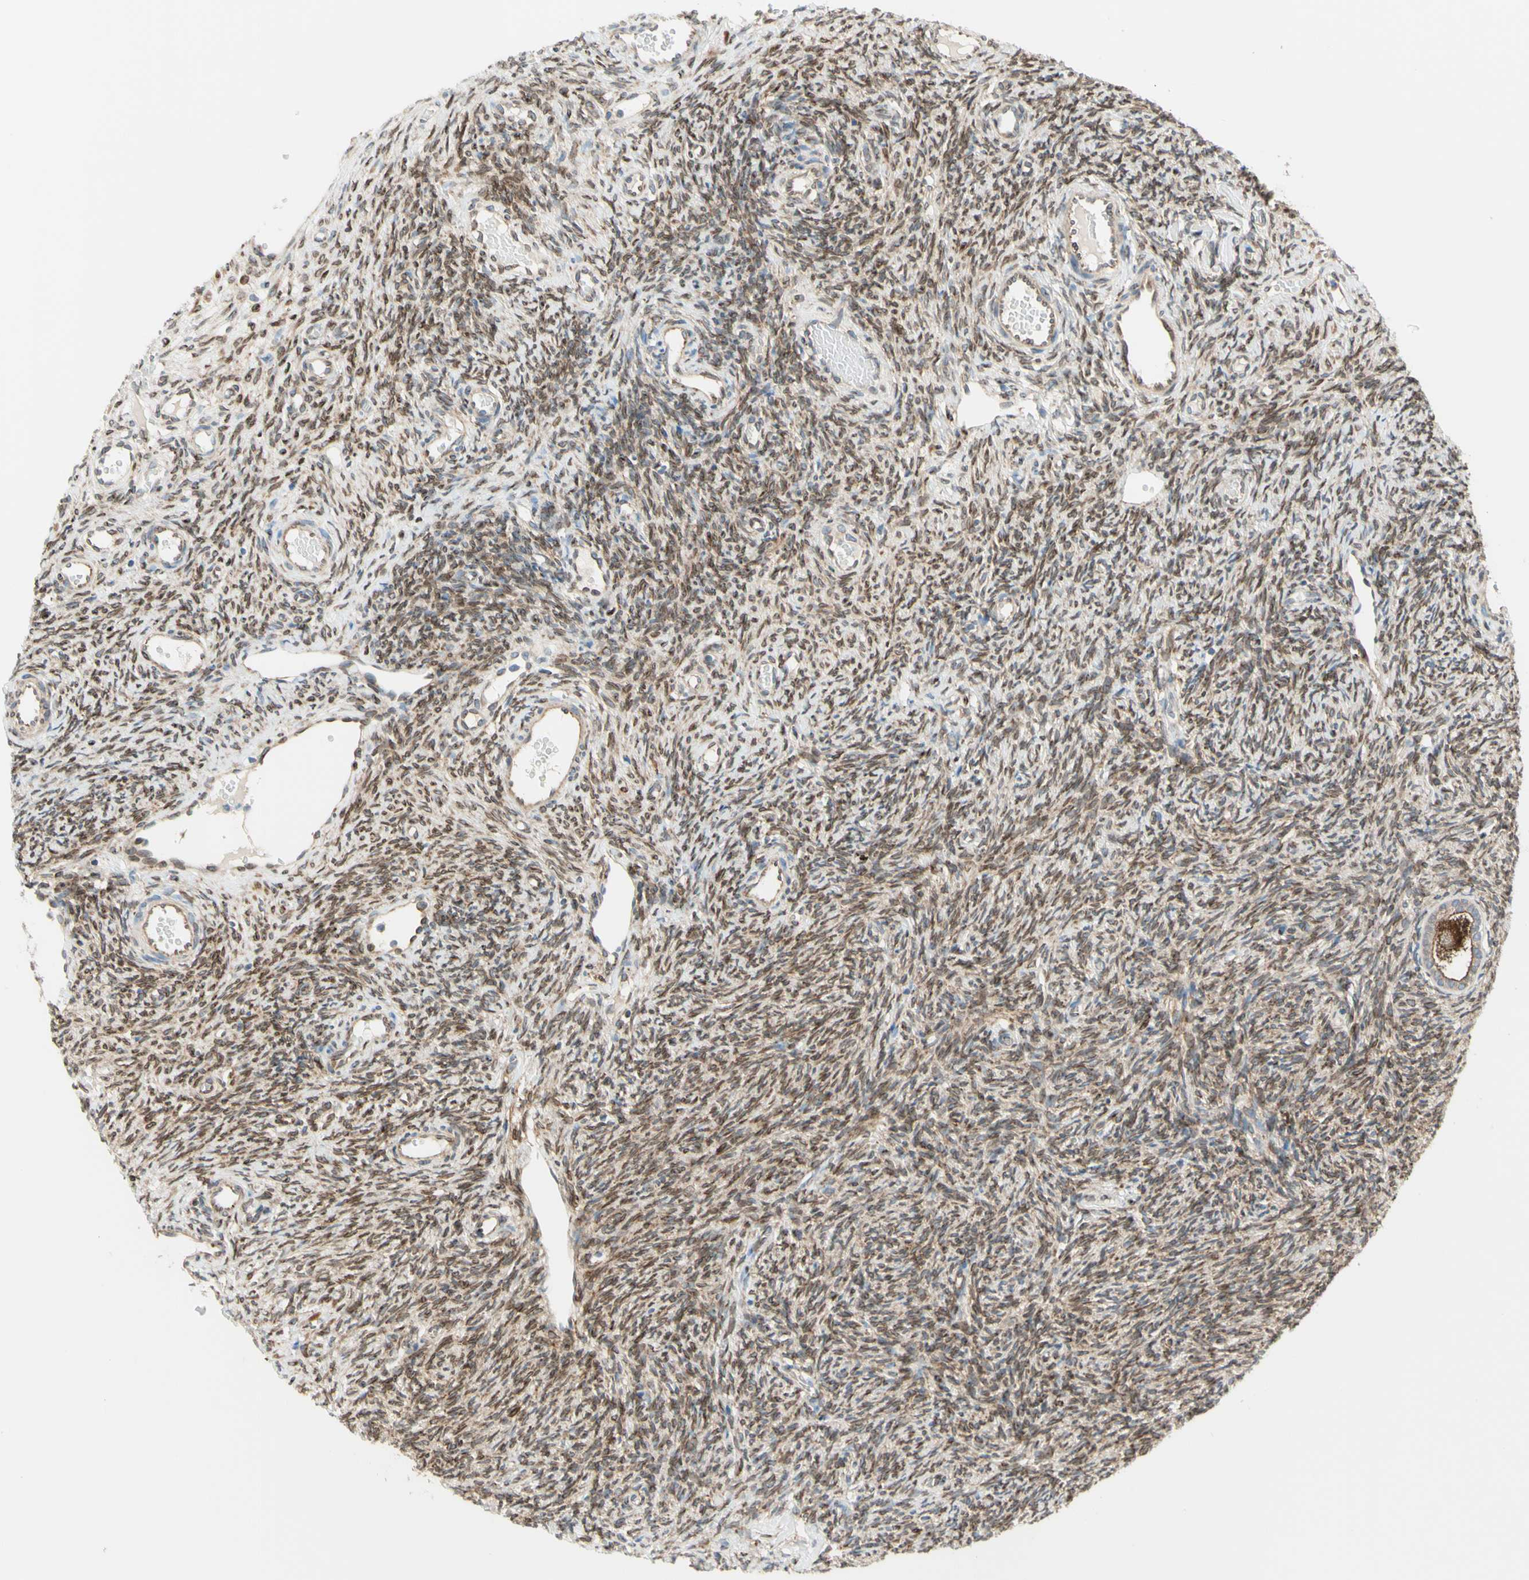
{"staining": {"intensity": "strong", "quantity": ">75%", "location": "cytoplasmic/membranous"}, "tissue": "ovary", "cell_type": "Follicle cells", "image_type": "normal", "snomed": [{"axis": "morphology", "description": "Normal tissue, NOS"}, {"axis": "topography", "description": "Ovary"}], "caption": "A high amount of strong cytoplasmic/membranous positivity is seen in approximately >75% of follicle cells in normal ovary.", "gene": "TRAF2", "patient": {"sex": "female", "age": 35}}